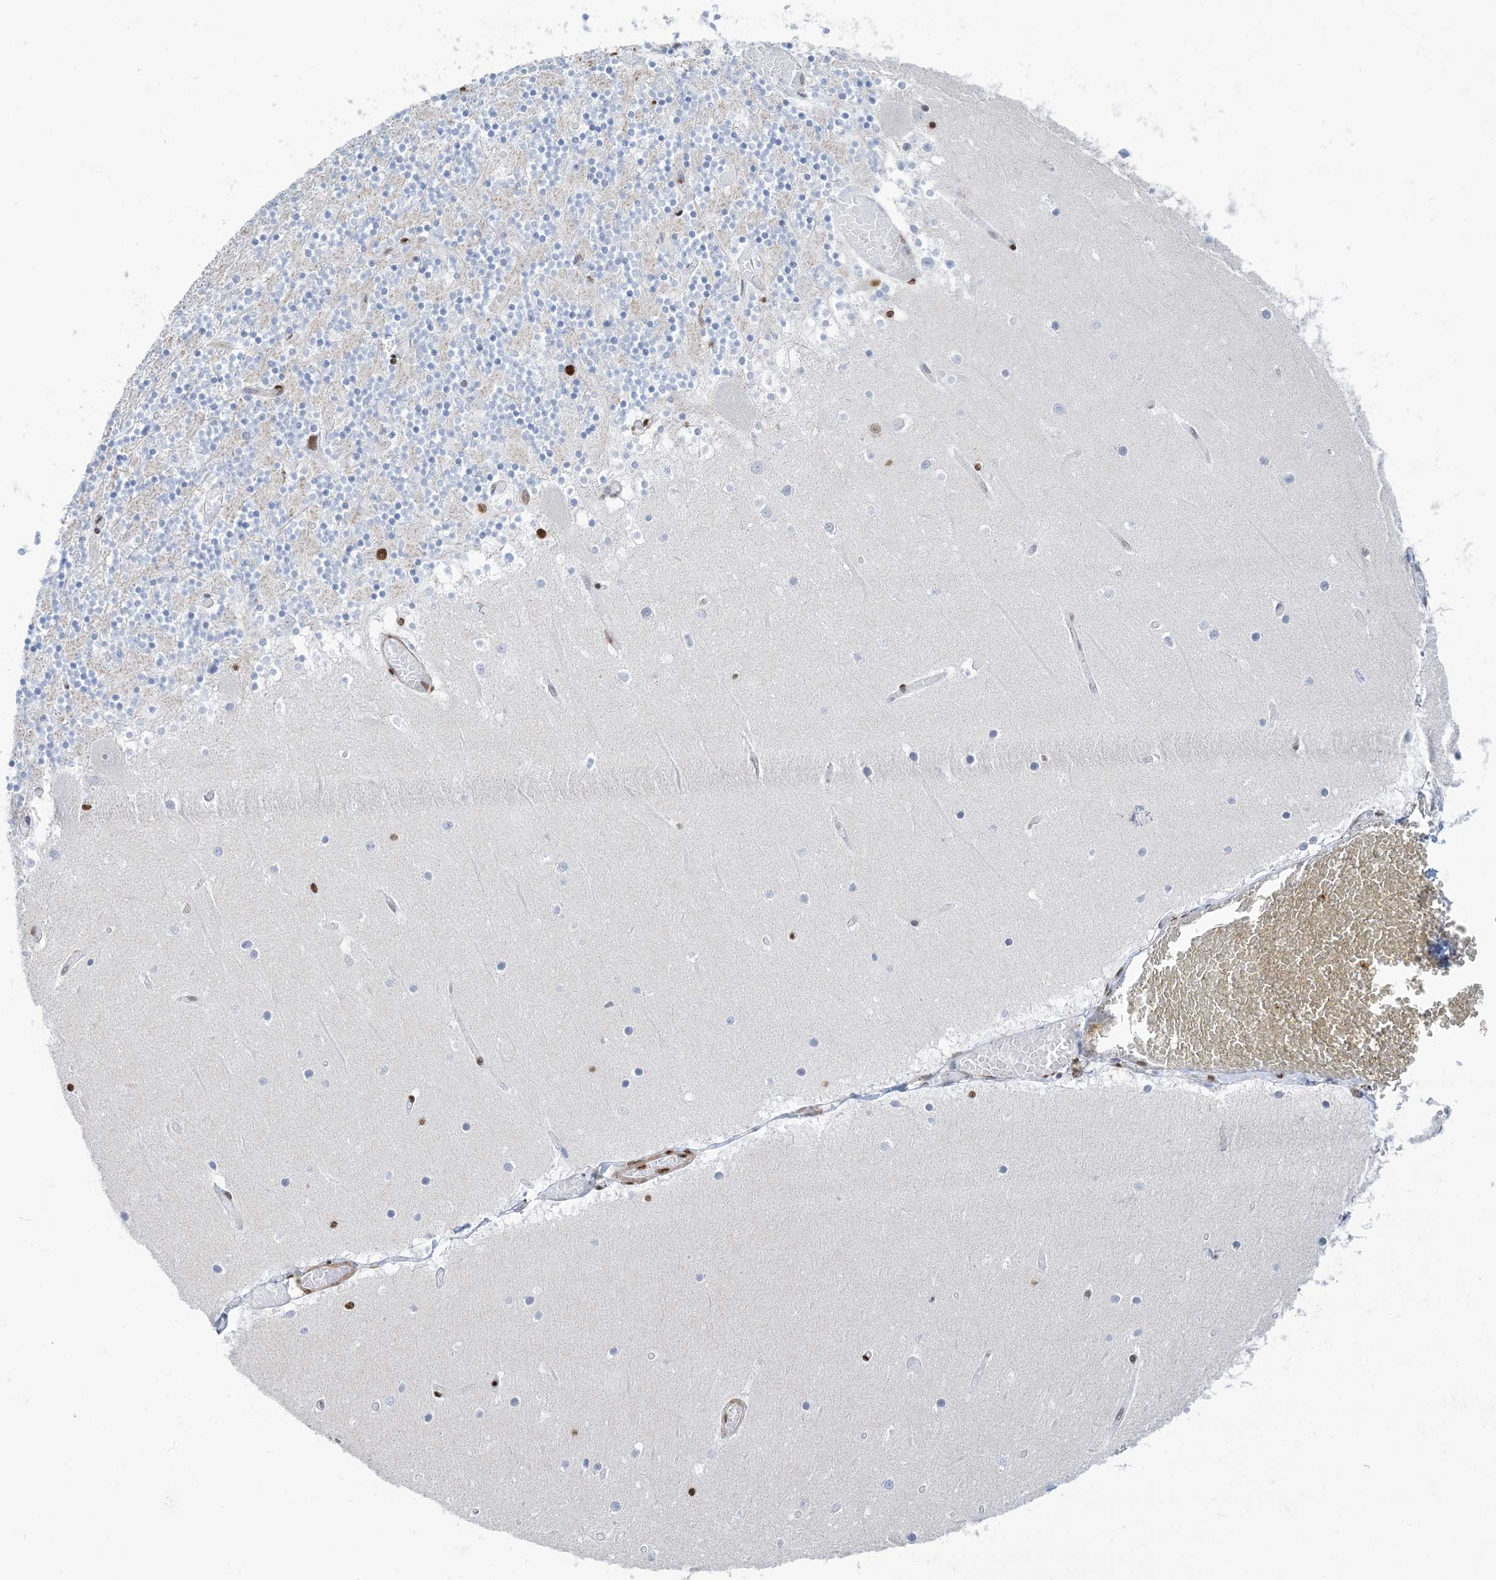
{"staining": {"intensity": "strong", "quantity": "25%-75%", "location": "nuclear"}, "tissue": "cerebellum", "cell_type": "Cells in granular layer", "image_type": "normal", "snomed": [{"axis": "morphology", "description": "Normal tissue, NOS"}, {"axis": "topography", "description": "Cerebellum"}], "caption": "Protein analysis of normal cerebellum shows strong nuclear staining in approximately 25%-75% of cells in granular layer.", "gene": "ZNF792", "patient": {"sex": "female", "age": 28}}